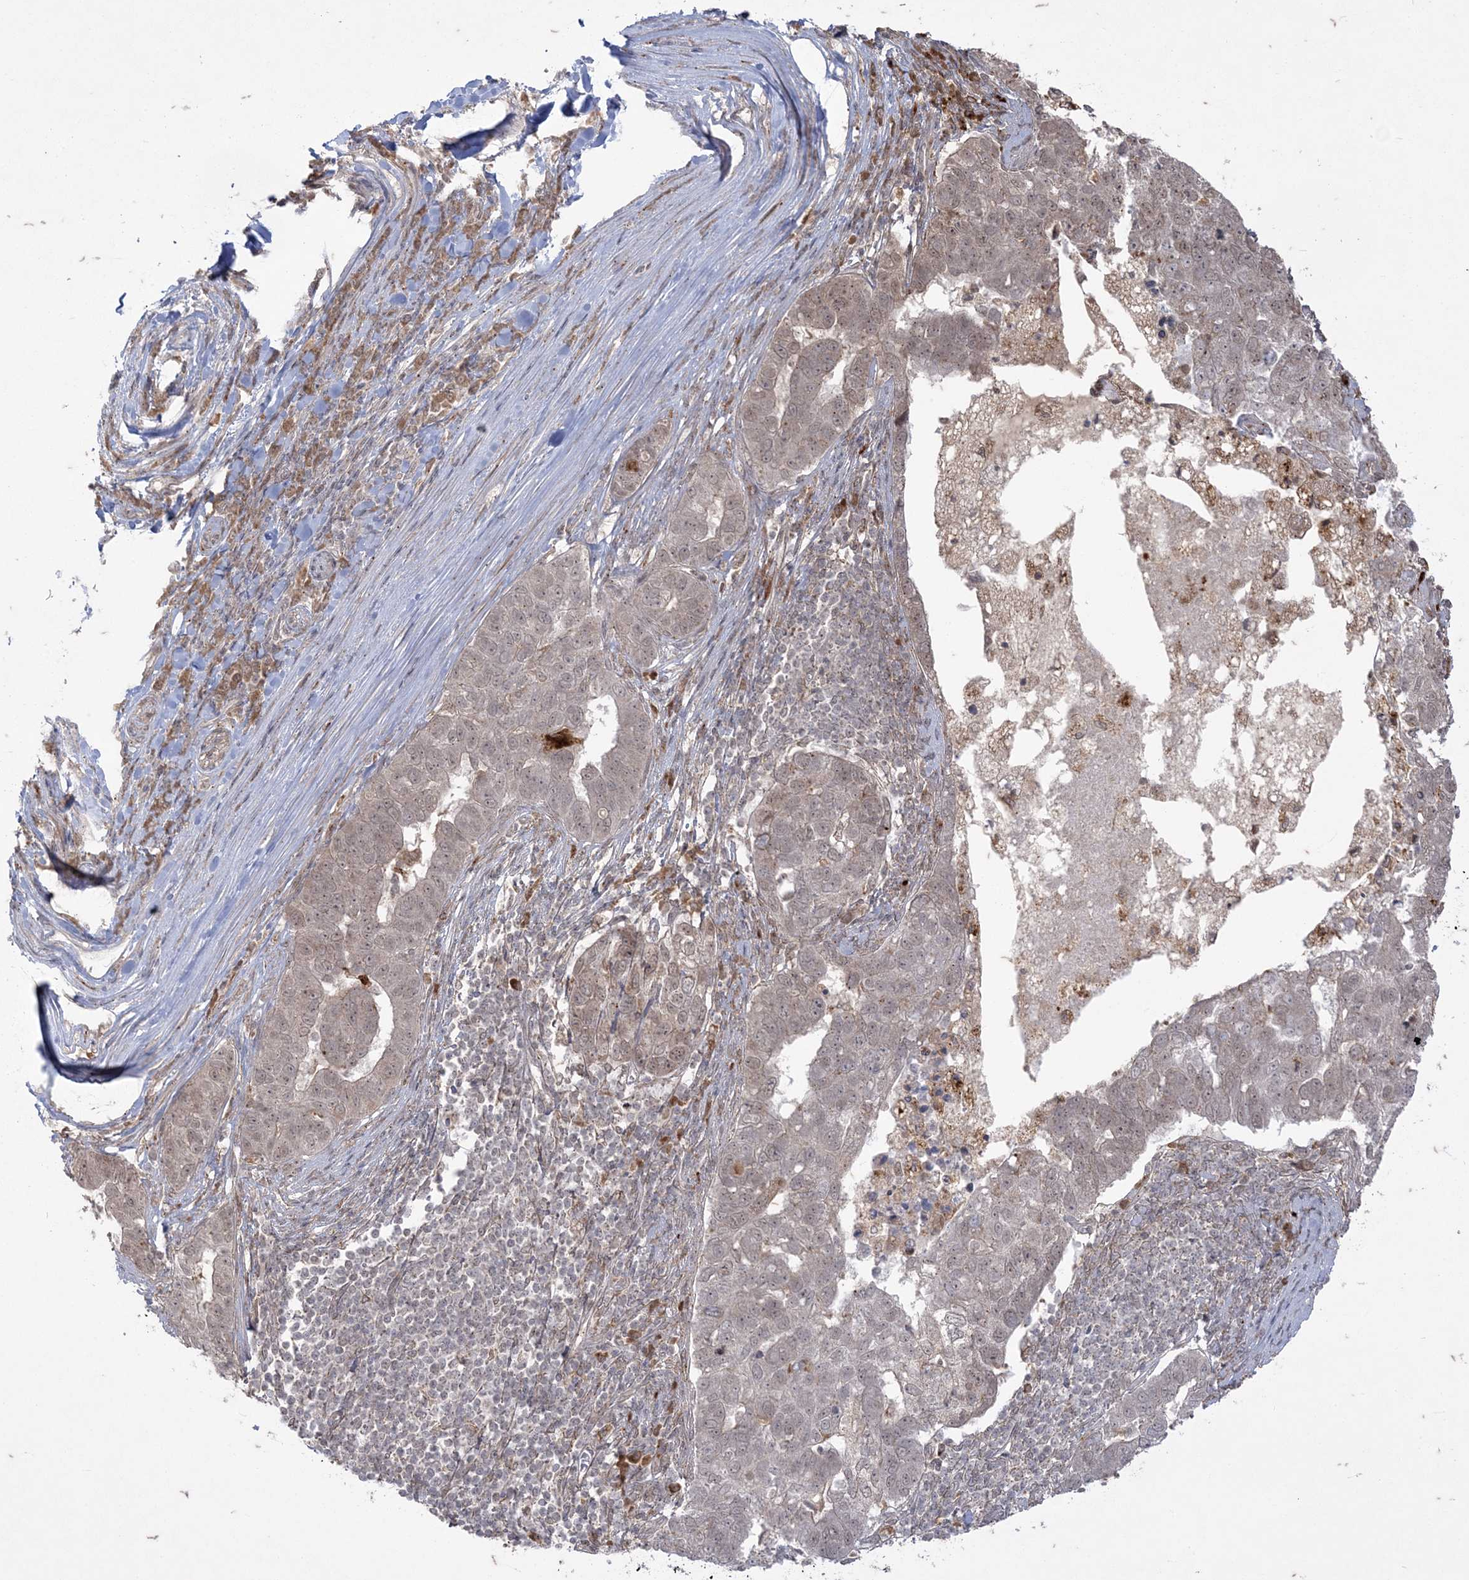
{"staining": {"intensity": "weak", "quantity": "<25%", "location": "cytoplasmic/membranous"}, "tissue": "pancreatic cancer", "cell_type": "Tumor cells", "image_type": "cancer", "snomed": [{"axis": "morphology", "description": "Adenocarcinoma, NOS"}, {"axis": "topography", "description": "Pancreas"}], "caption": "Tumor cells are negative for brown protein staining in adenocarcinoma (pancreatic). Nuclei are stained in blue.", "gene": "RRAS", "patient": {"sex": "female", "age": 61}}